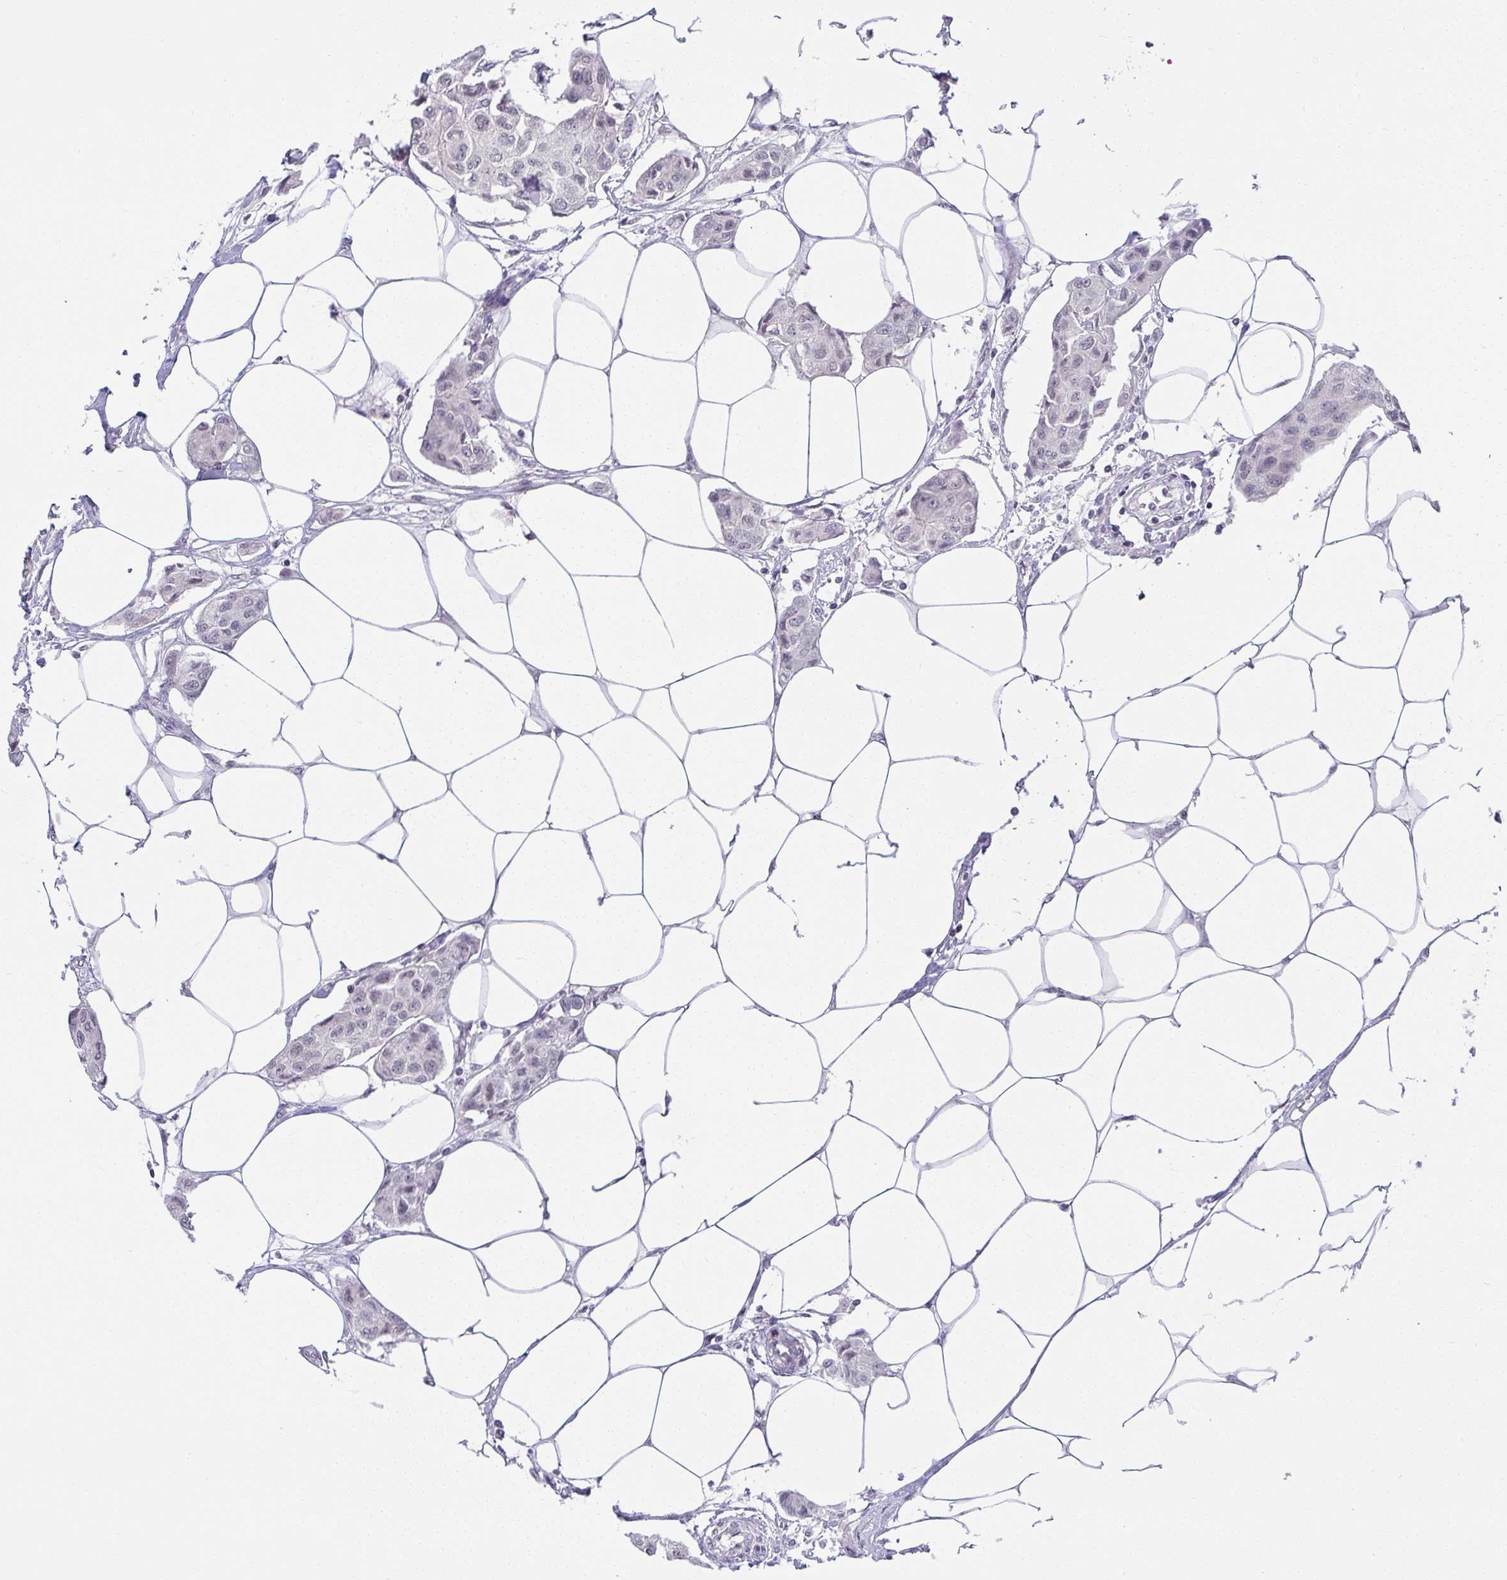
{"staining": {"intensity": "negative", "quantity": "none", "location": "none"}, "tissue": "breast cancer", "cell_type": "Tumor cells", "image_type": "cancer", "snomed": [{"axis": "morphology", "description": "Duct carcinoma"}, {"axis": "topography", "description": "Breast"}, {"axis": "topography", "description": "Lymph node"}], "caption": "This is an immunohistochemistry image of breast cancer. There is no staining in tumor cells.", "gene": "CACNA1S", "patient": {"sex": "female", "age": 80}}